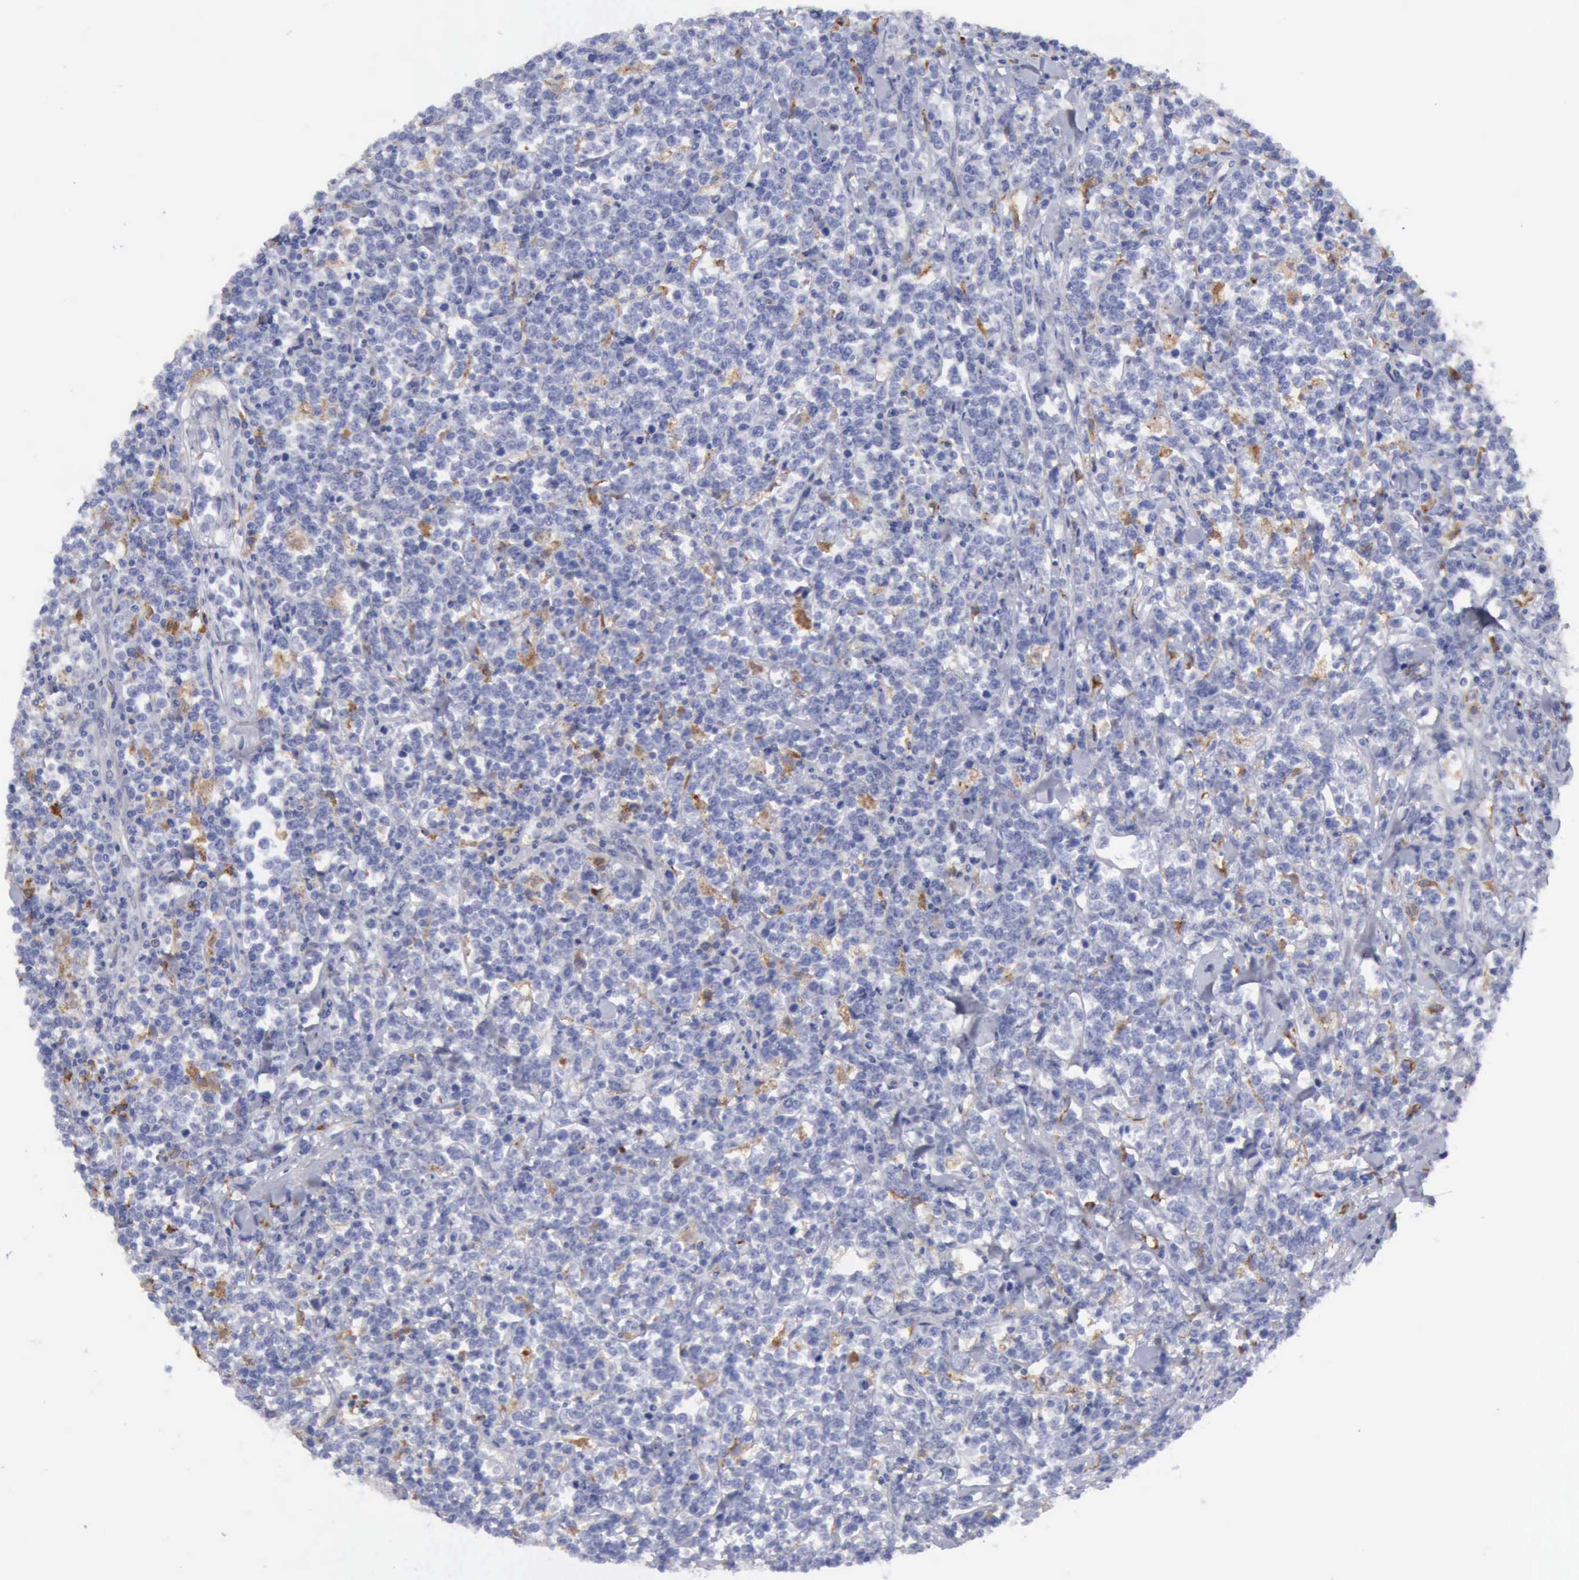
{"staining": {"intensity": "negative", "quantity": "none", "location": "none"}, "tissue": "lymphoma", "cell_type": "Tumor cells", "image_type": "cancer", "snomed": [{"axis": "morphology", "description": "Malignant lymphoma, non-Hodgkin's type, High grade"}, {"axis": "topography", "description": "Small intestine"}, {"axis": "topography", "description": "Colon"}], "caption": "Protein analysis of lymphoma shows no significant expression in tumor cells.", "gene": "CTSS", "patient": {"sex": "male", "age": 8}}